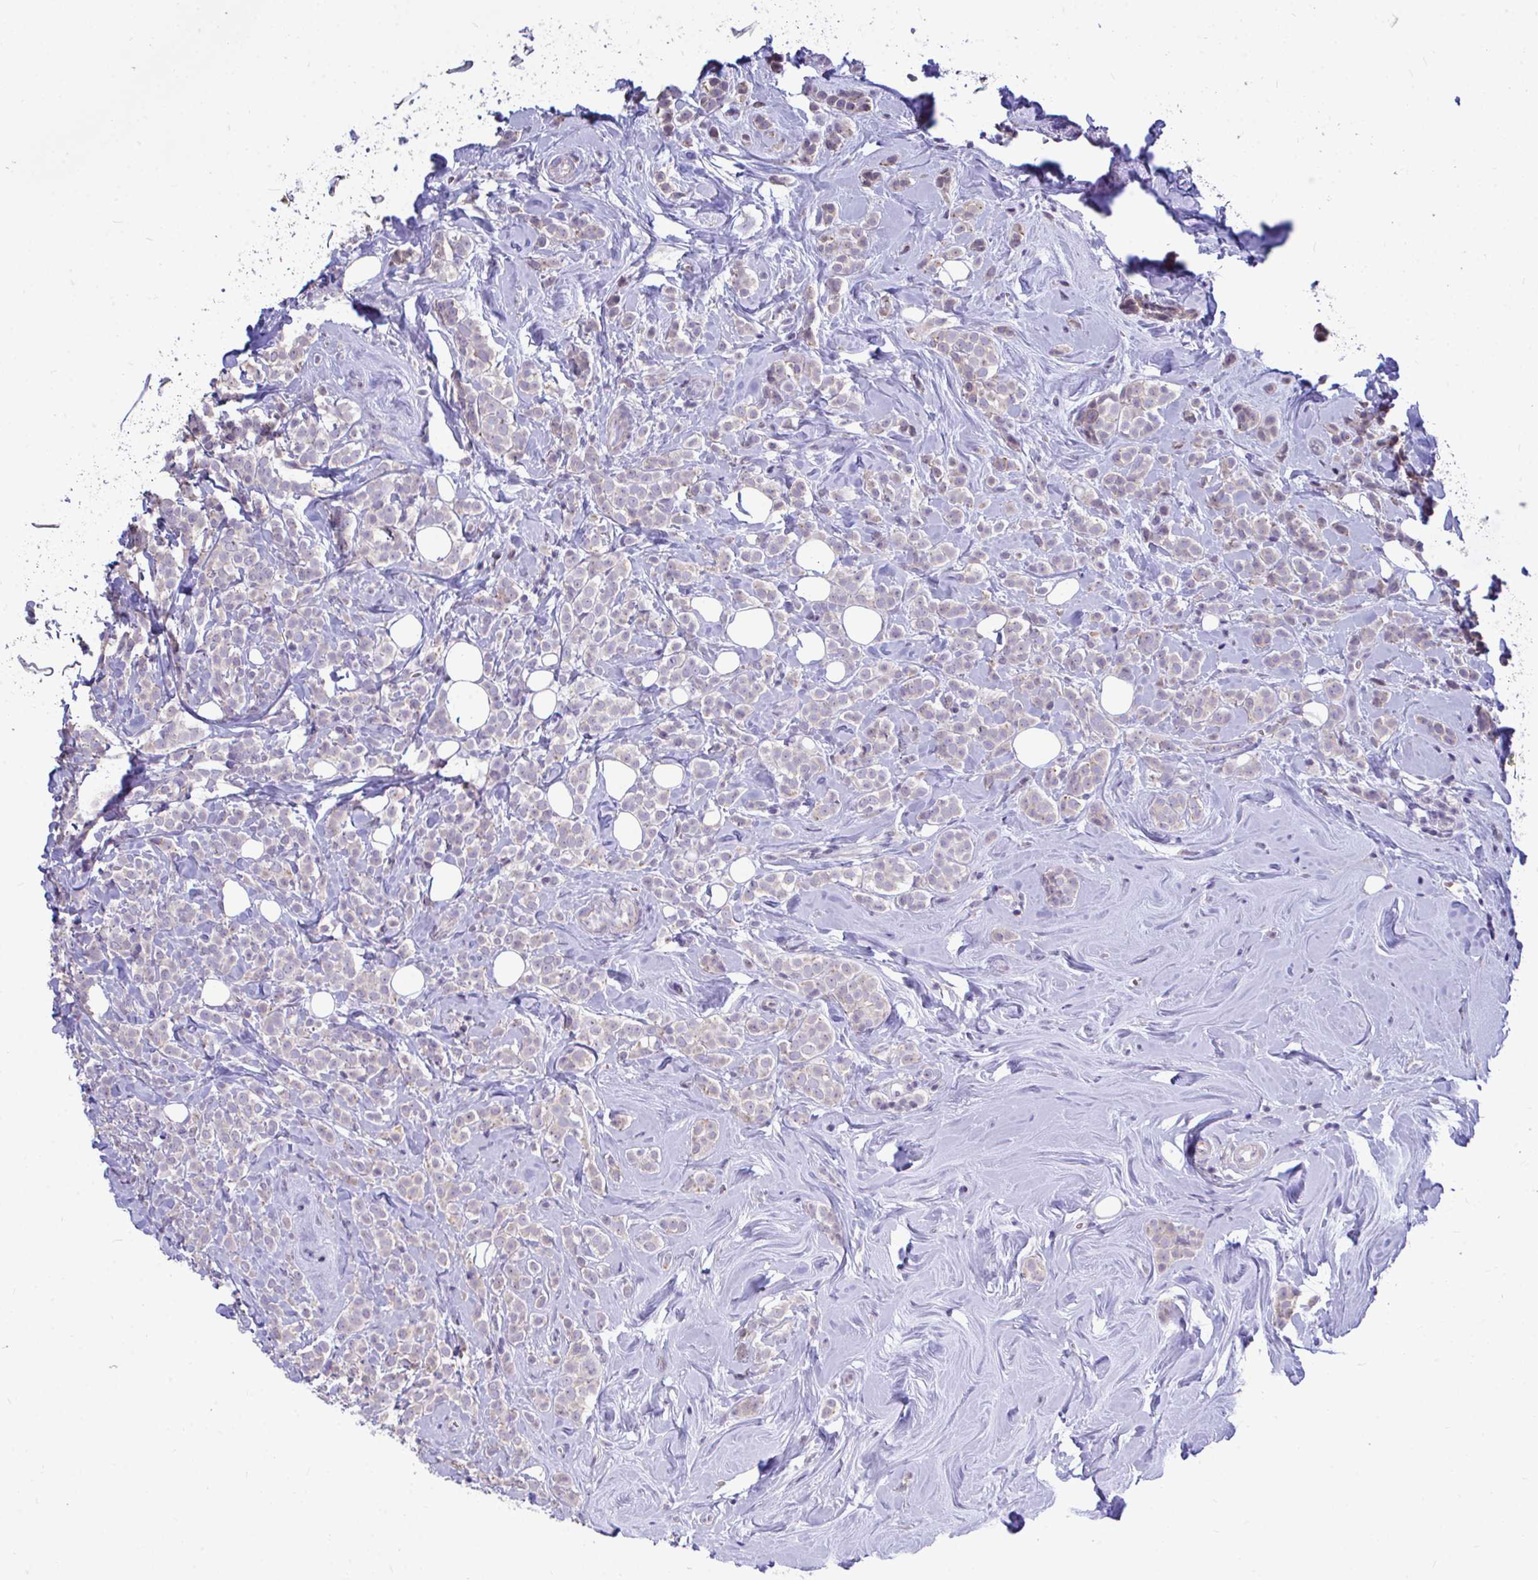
{"staining": {"intensity": "weak", "quantity": "<25%", "location": "cytoplasmic/membranous"}, "tissue": "breast cancer", "cell_type": "Tumor cells", "image_type": "cancer", "snomed": [{"axis": "morphology", "description": "Lobular carcinoma"}, {"axis": "topography", "description": "Breast"}], "caption": "This is a photomicrograph of immunohistochemistry (IHC) staining of breast cancer, which shows no positivity in tumor cells.", "gene": "PIGK", "patient": {"sex": "female", "age": 49}}